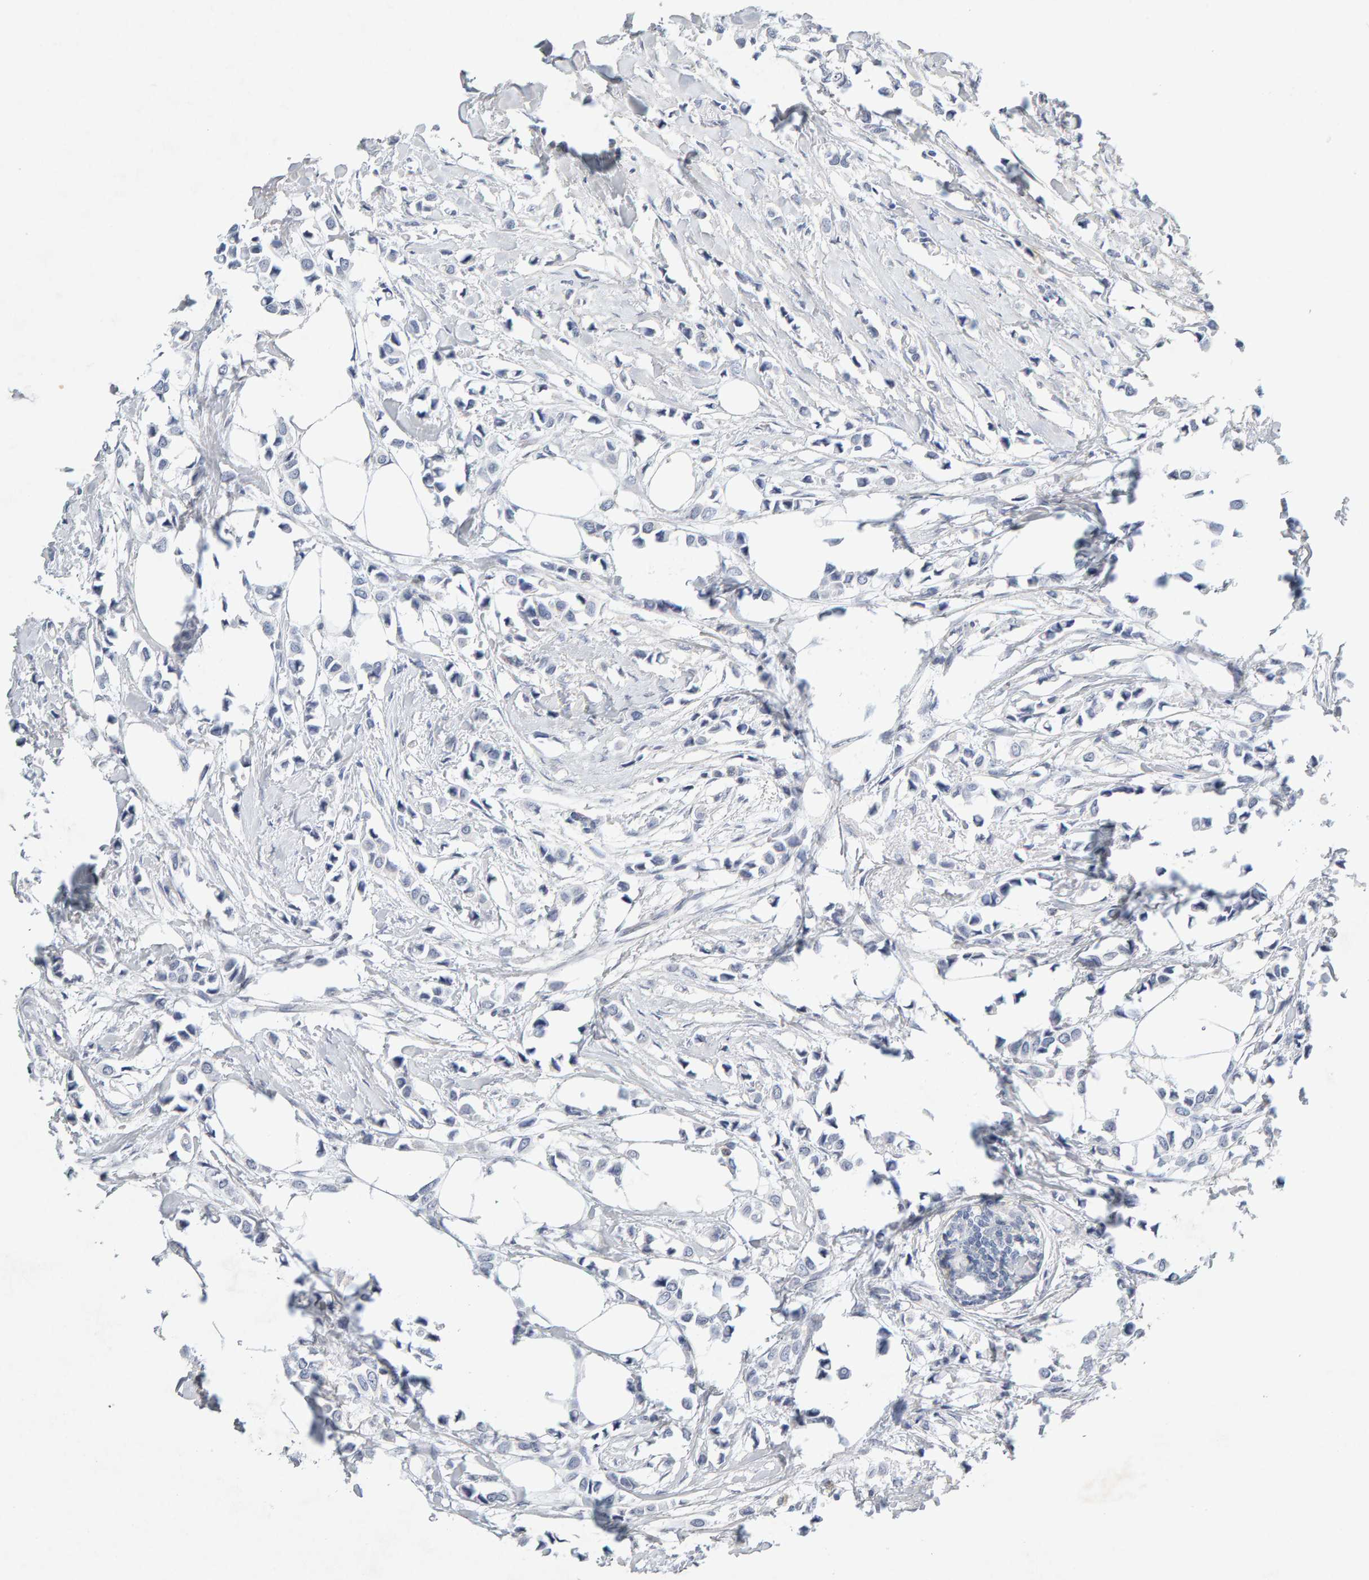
{"staining": {"intensity": "negative", "quantity": "none", "location": "none"}, "tissue": "breast cancer", "cell_type": "Tumor cells", "image_type": "cancer", "snomed": [{"axis": "morphology", "description": "Lobular carcinoma"}, {"axis": "topography", "description": "Breast"}], "caption": "The image shows no staining of tumor cells in lobular carcinoma (breast).", "gene": "PTPRM", "patient": {"sex": "female", "age": 51}}